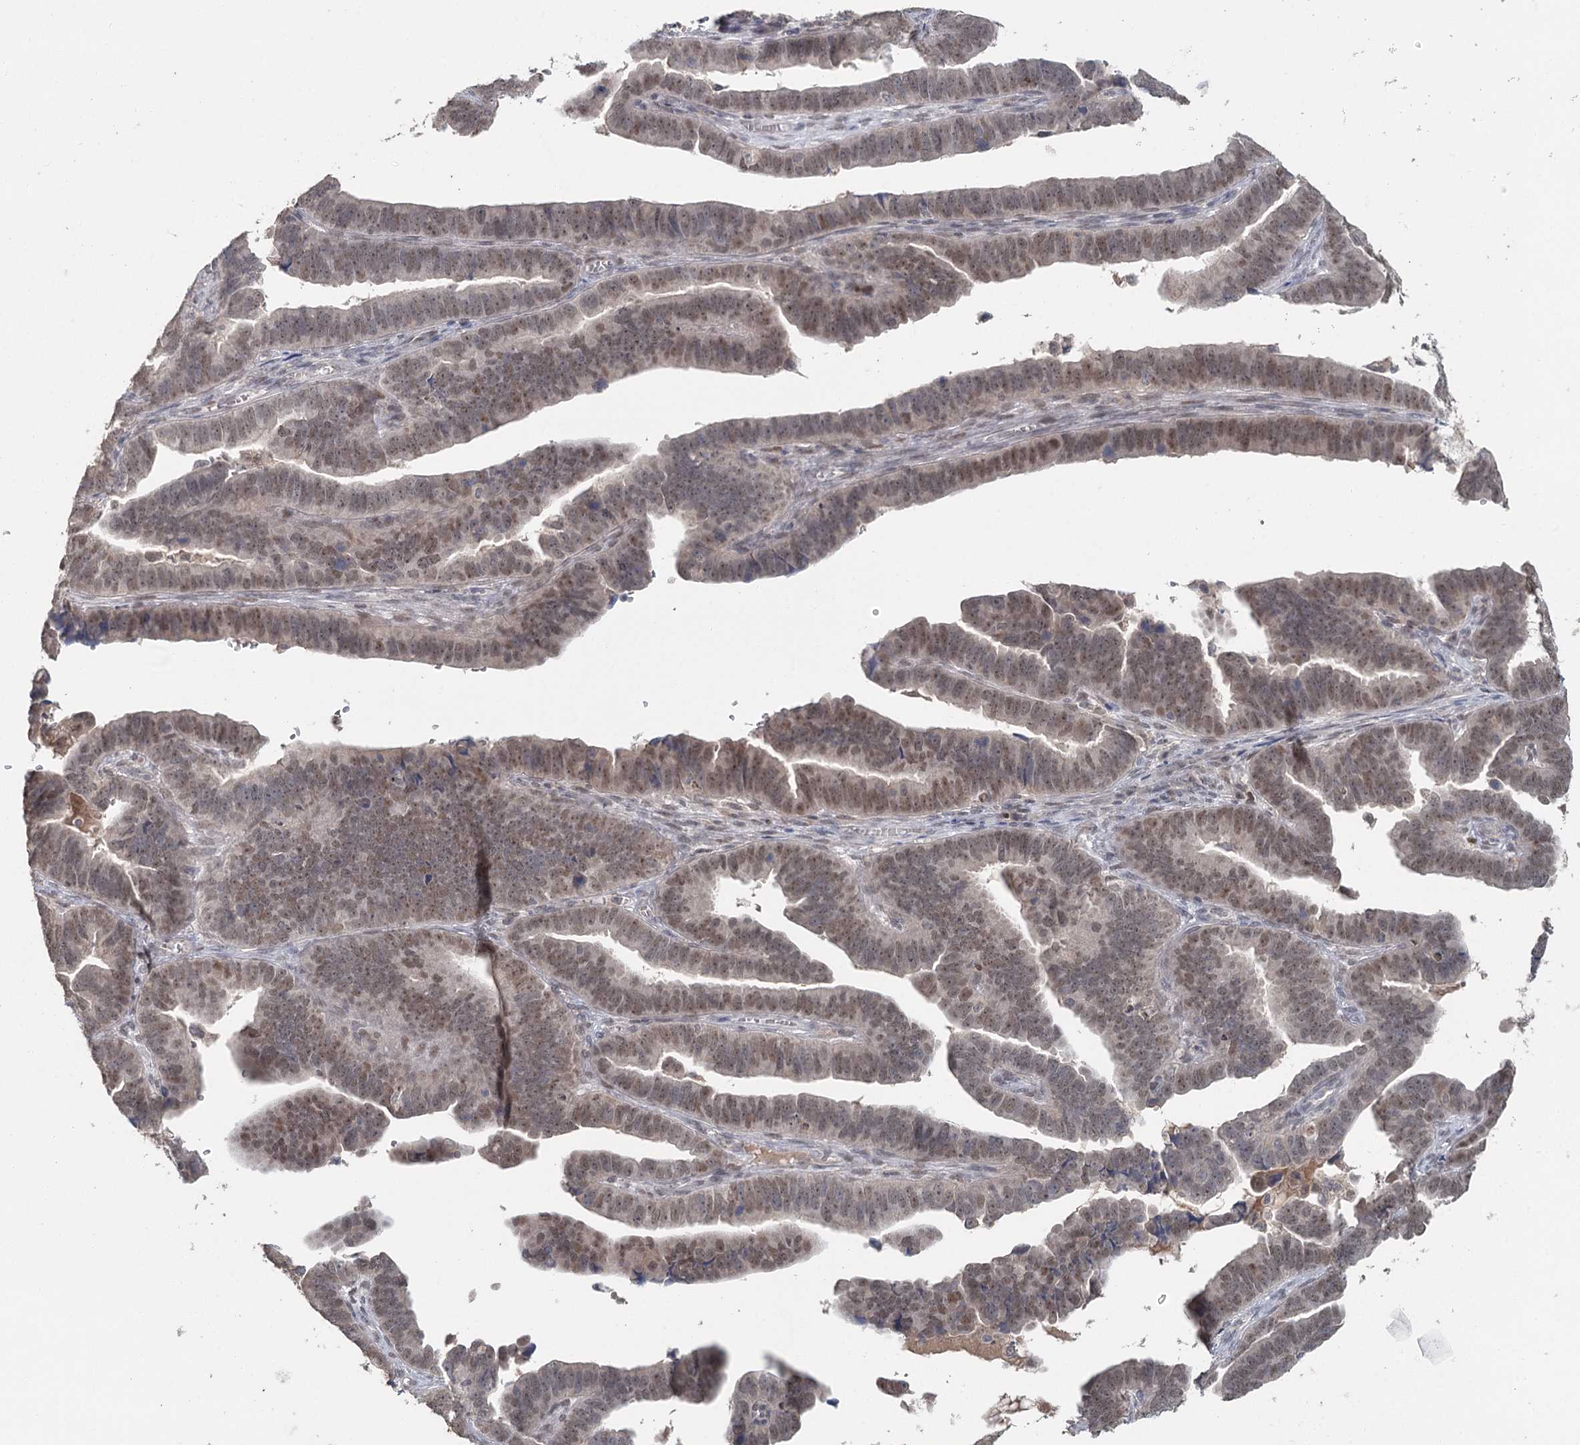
{"staining": {"intensity": "weak", "quantity": "25%-75%", "location": "nuclear"}, "tissue": "endometrial cancer", "cell_type": "Tumor cells", "image_type": "cancer", "snomed": [{"axis": "morphology", "description": "Adenocarcinoma, NOS"}, {"axis": "topography", "description": "Endometrium"}], "caption": "Weak nuclear protein positivity is appreciated in about 25%-75% of tumor cells in adenocarcinoma (endometrial). (Stains: DAB (3,3'-diaminobenzidine) in brown, nuclei in blue, Microscopy: brightfield microscopy at high magnification).", "gene": "ADK", "patient": {"sex": "female", "age": 75}}